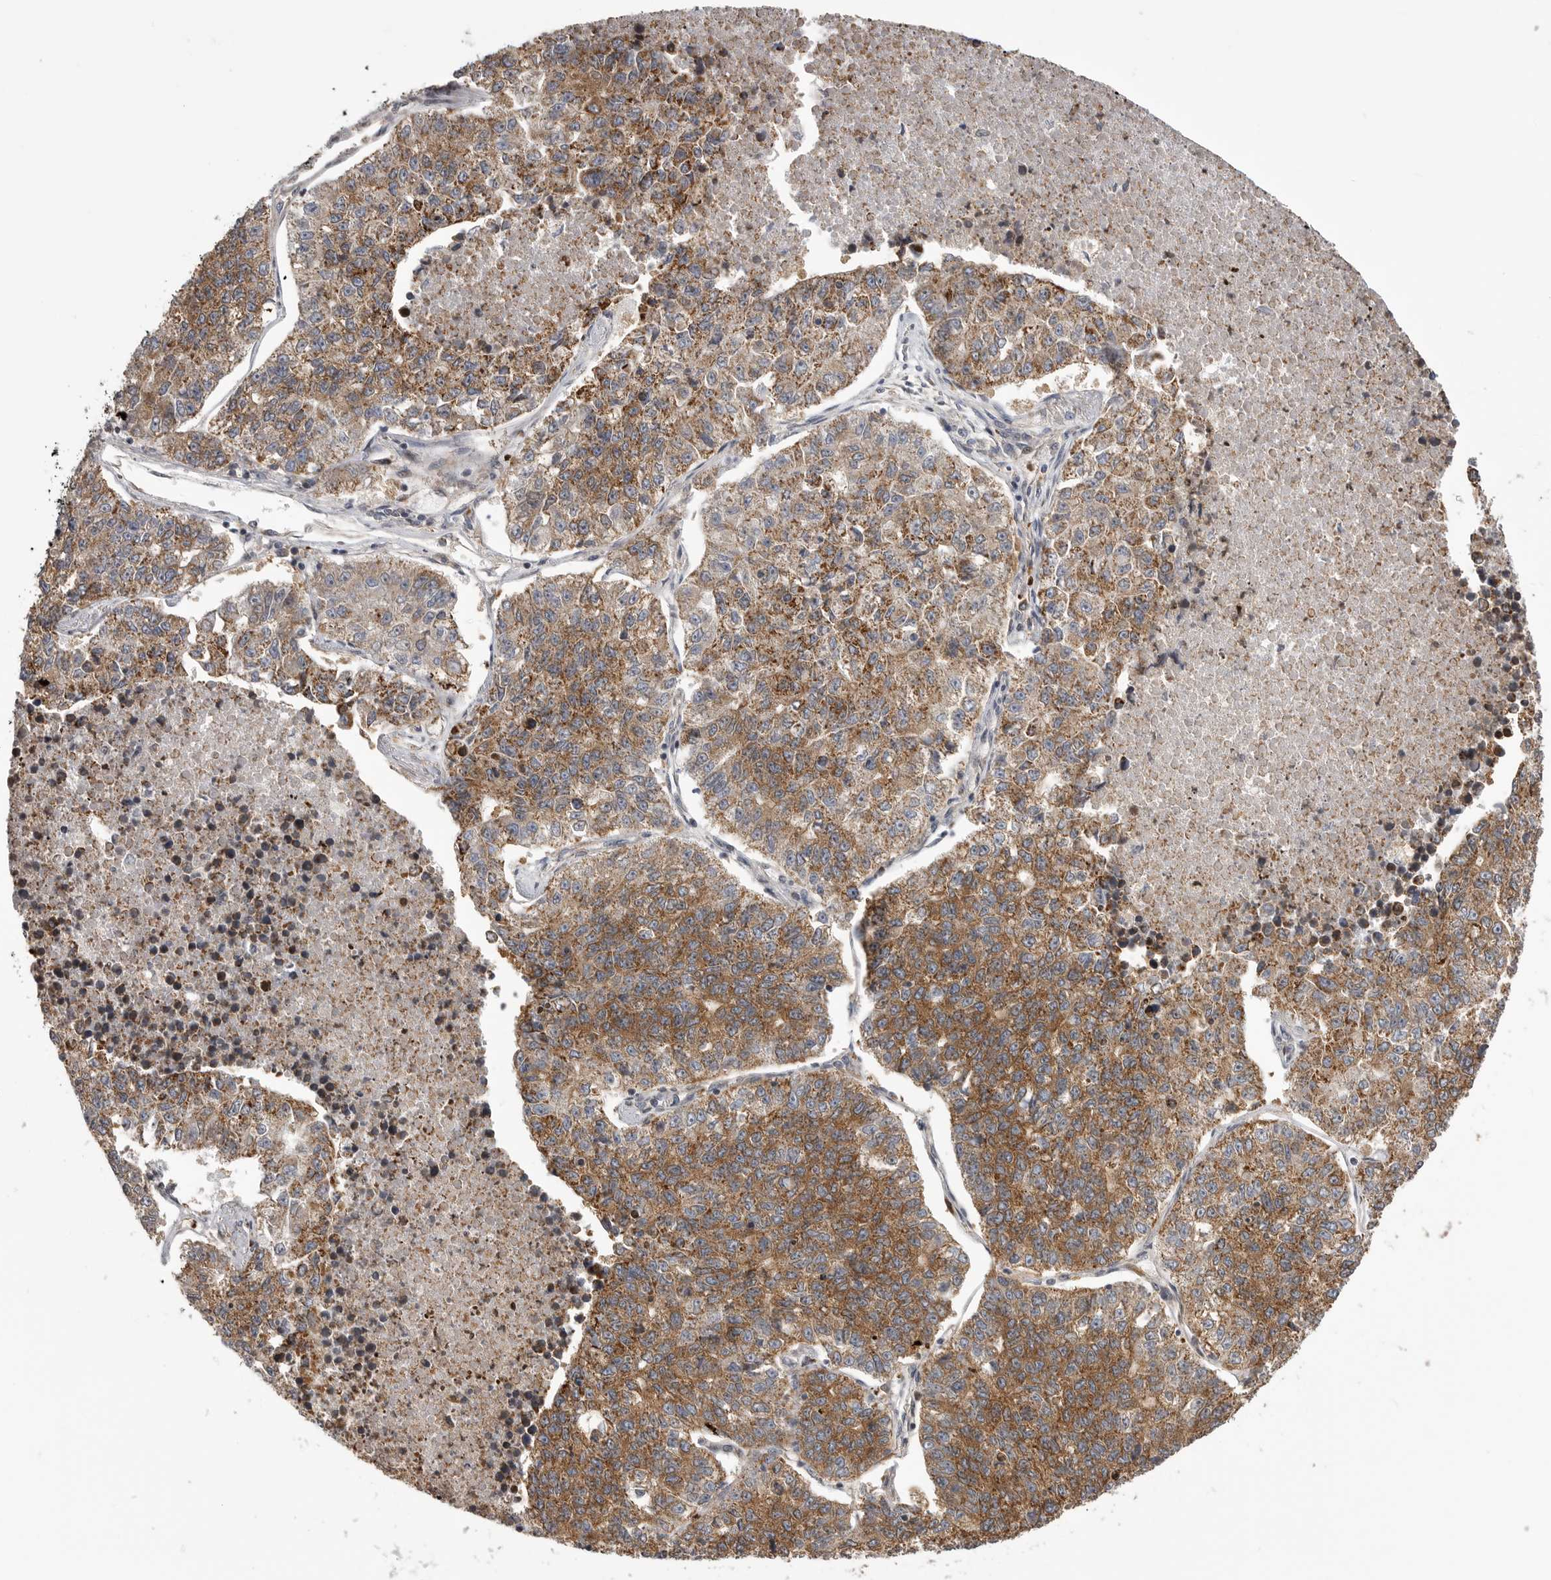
{"staining": {"intensity": "moderate", "quantity": ">75%", "location": "cytoplasmic/membranous"}, "tissue": "lung cancer", "cell_type": "Tumor cells", "image_type": "cancer", "snomed": [{"axis": "morphology", "description": "Adenocarcinoma, NOS"}, {"axis": "topography", "description": "Lung"}], "caption": "Tumor cells display moderate cytoplasmic/membranous staining in about >75% of cells in adenocarcinoma (lung).", "gene": "OXR1", "patient": {"sex": "male", "age": 49}}